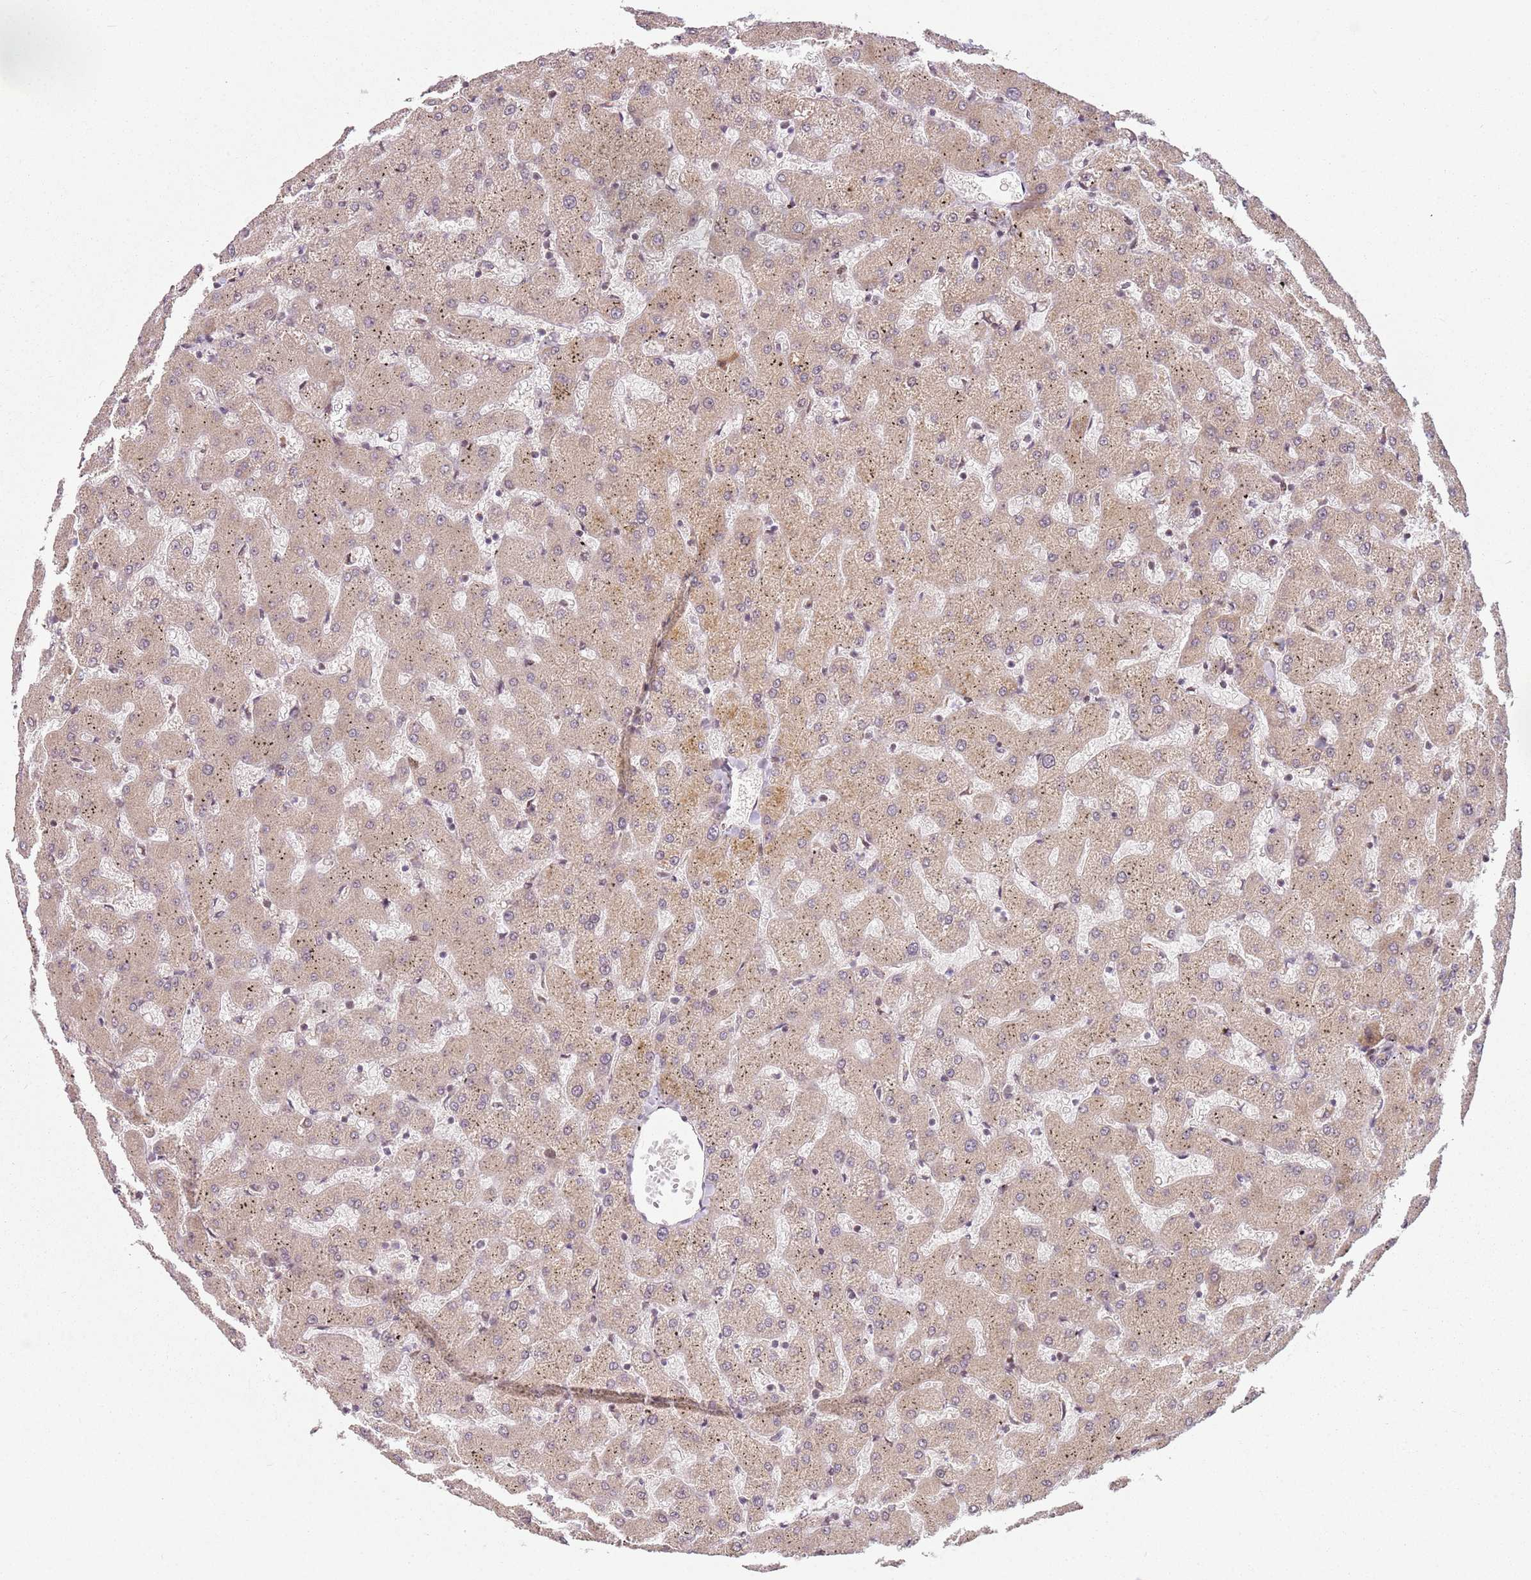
{"staining": {"intensity": "weak", "quantity": ">75%", "location": "cytoplasmic/membranous"}, "tissue": "liver", "cell_type": "Cholangiocytes", "image_type": "normal", "snomed": [{"axis": "morphology", "description": "Normal tissue, NOS"}, {"axis": "topography", "description": "Liver"}], "caption": "The micrograph demonstrates immunohistochemical staining of benign liver. There is weak cytoplasmic/membranous positivity is appreciated in approximately >75% of cholangiocytes.", "gene": "CHURC1", "patient": {"sex": "female", "age": 63}}